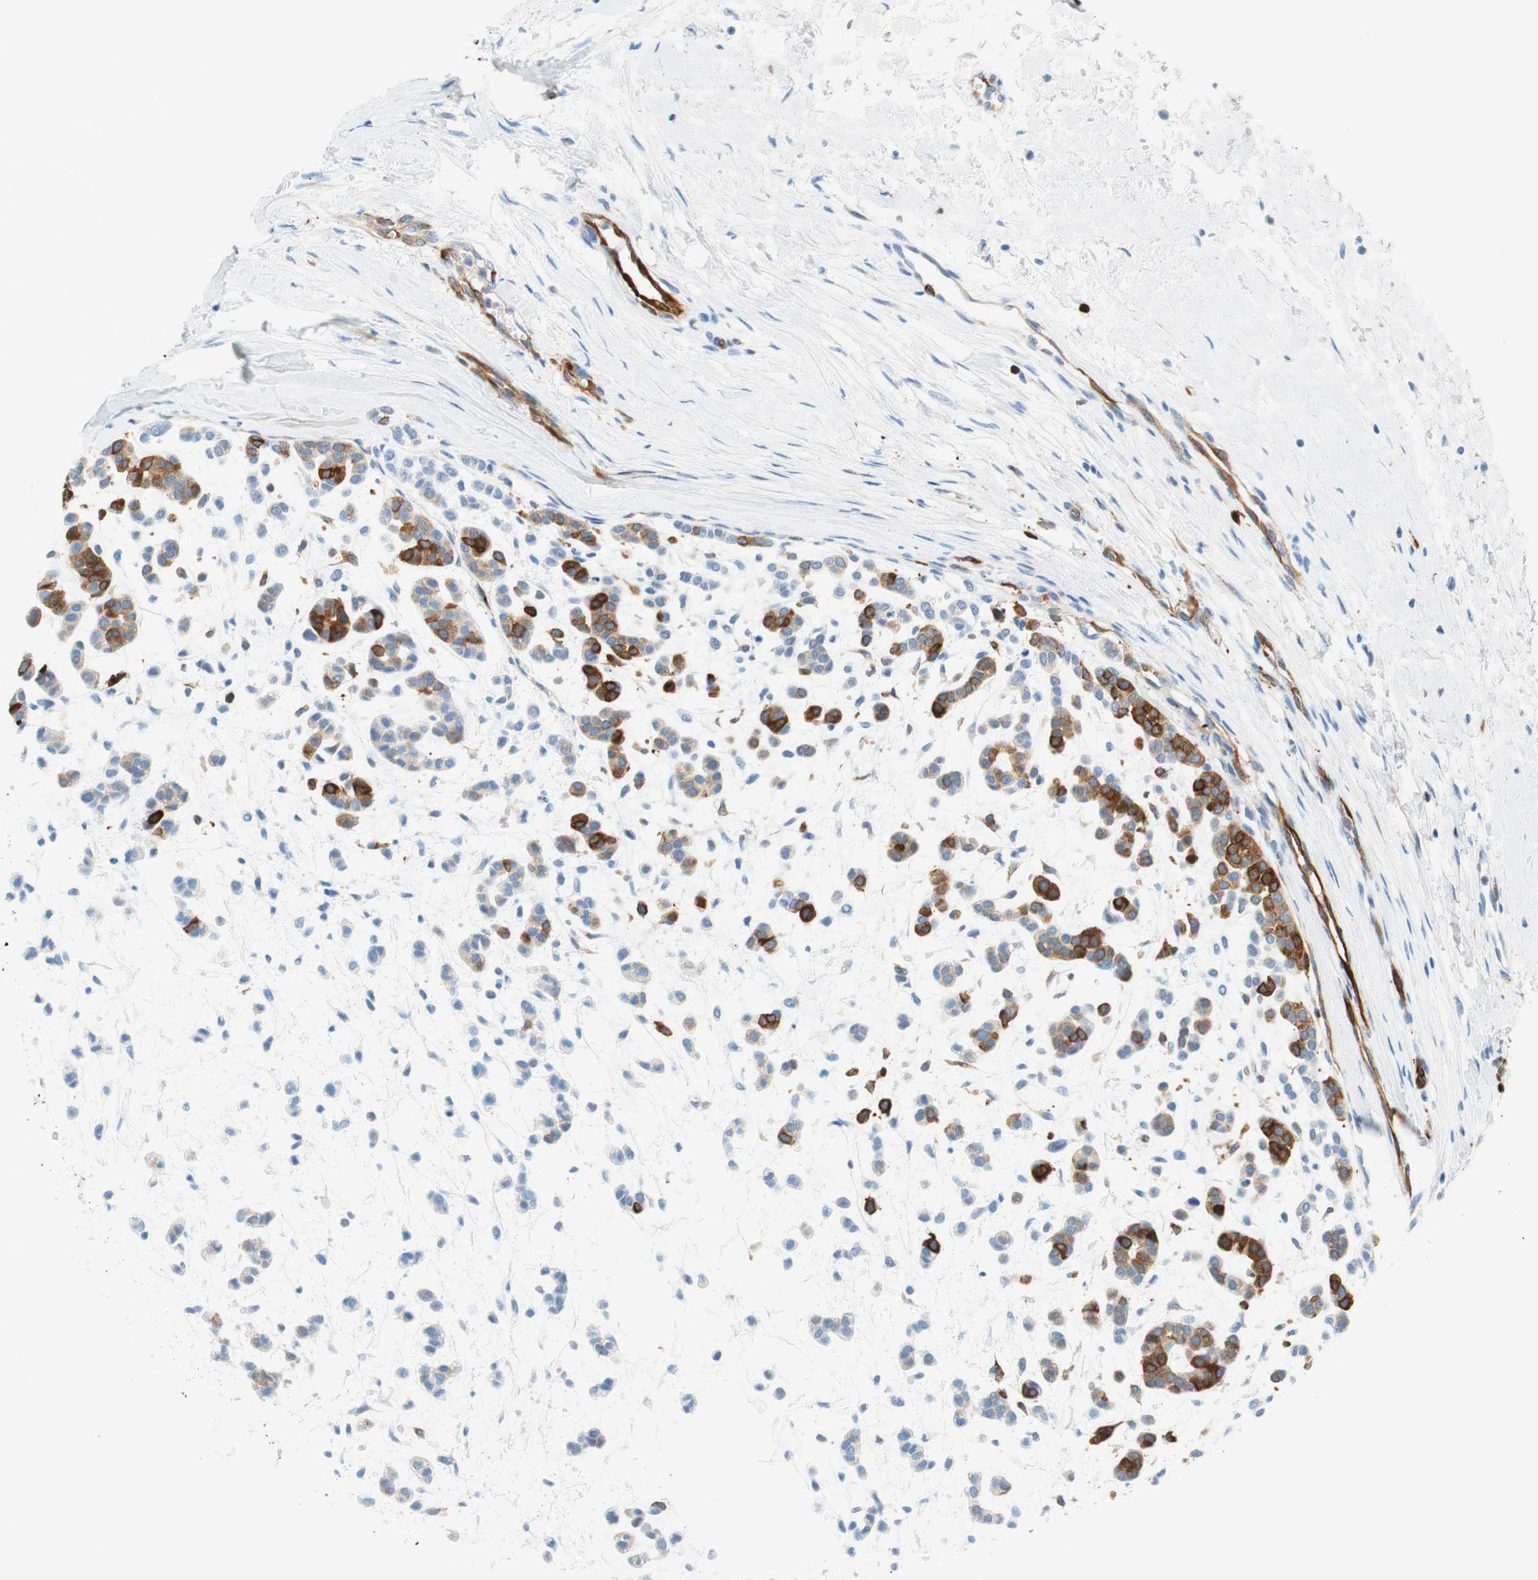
{"staining": {"intensity": "strong", "quantity": "25%-75%", "location": "cytoplasmic/membranous"}, "tissue": "head and neck cancer", "cell_type": "Tumor cells", "image_type": "cancer", "snomed": [{"axis": "morphology", "description": "Adenocarcinoma, NOS"}, {"axis": "morphology", "description": "Adenoma, NOS"}, {"axis": "topography", "description": "Head-Neck"}], "caption": "IHC (DAB) staining of adenocarcinoma (head and neck) shows strong cytoplasmic/membranous protein expression in approximately 25%-75% of tumor cells. (brown staining indicates protein expression, while blue staining denotes nuclei).", "gene": "STMN1", "patient": {"sex": "female", "age": 55}}